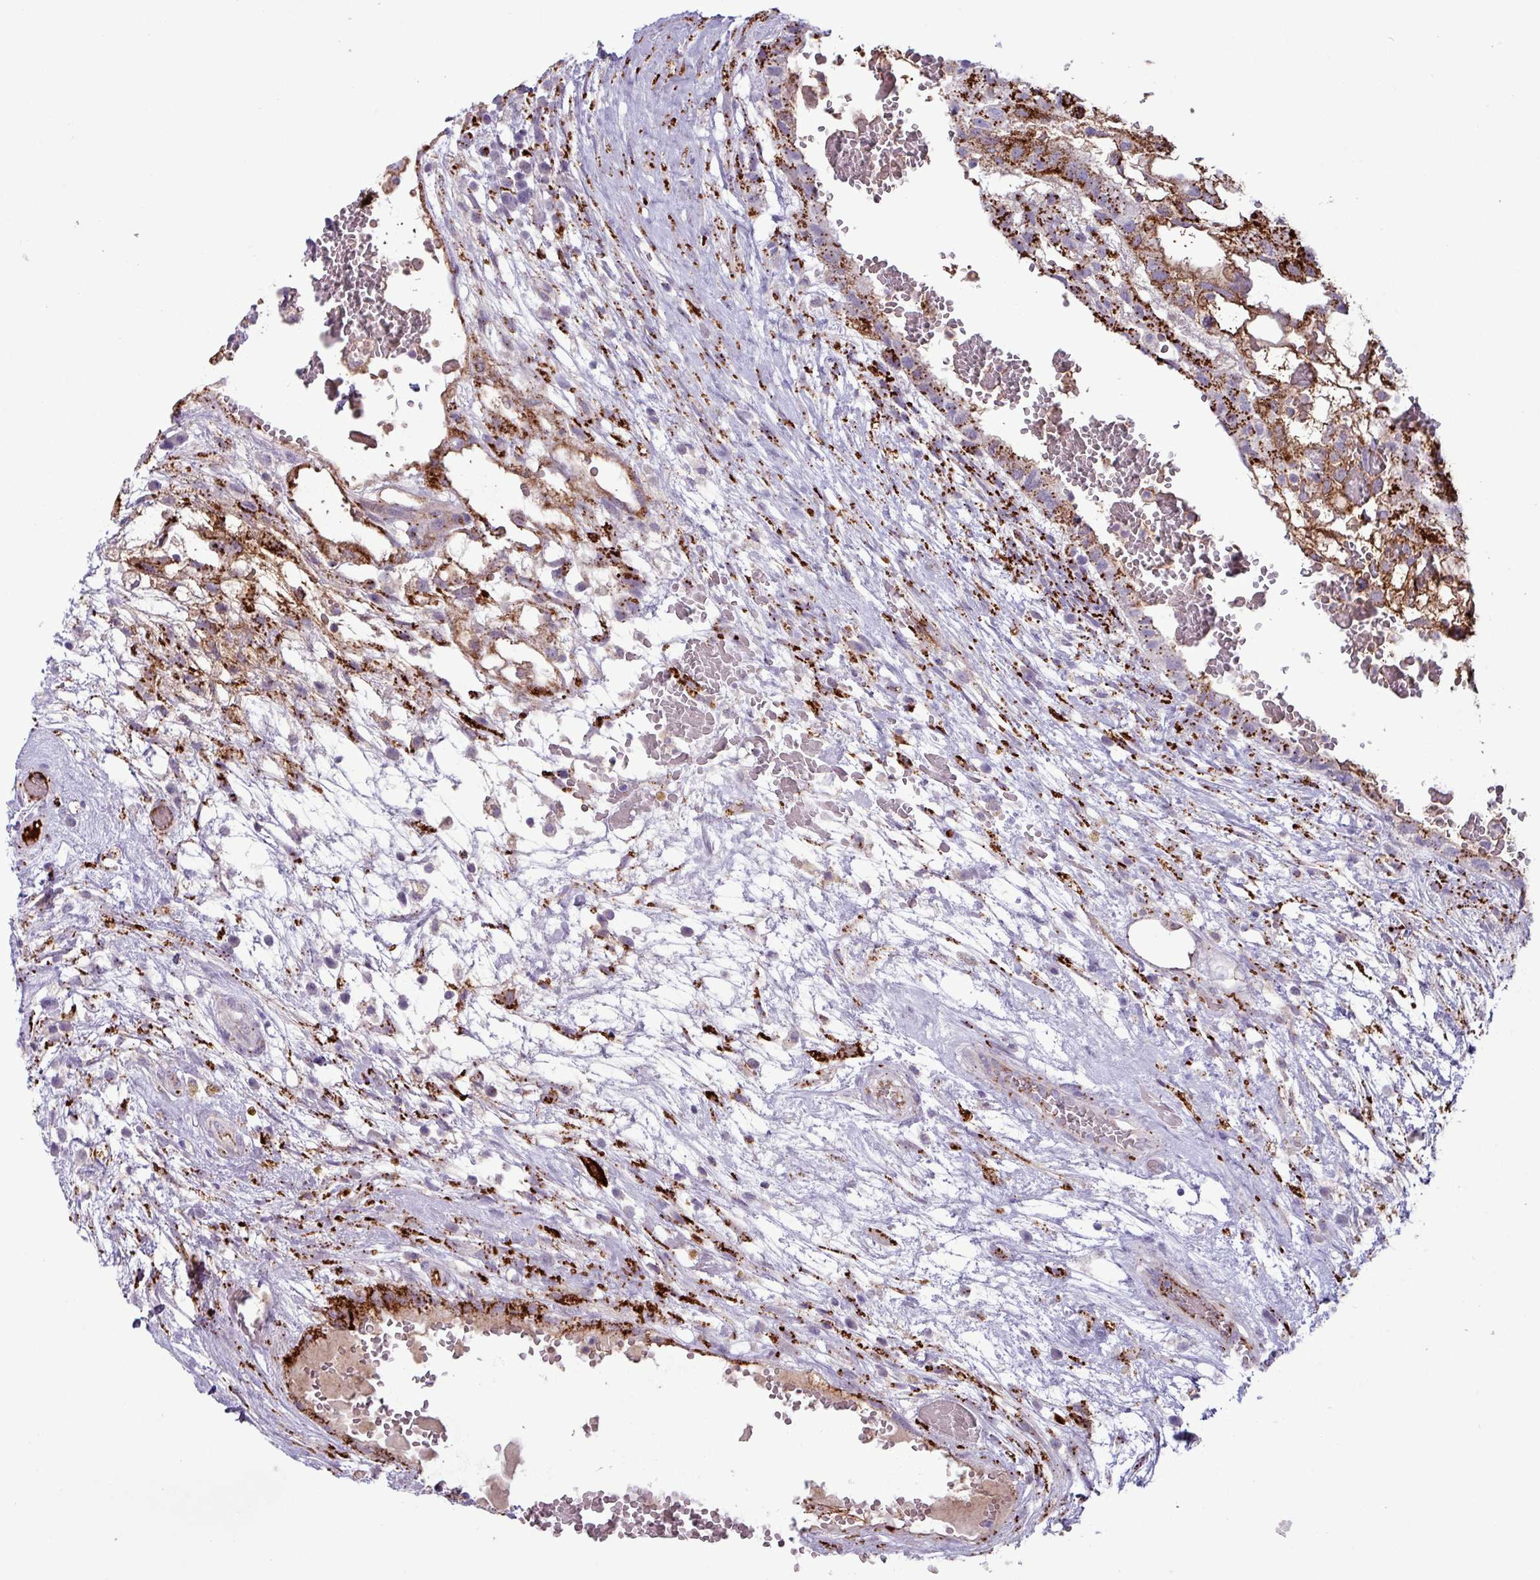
{"staining": {"intensity": "strong", "quantity": ">75%", "location": "cytoplasmic/membranous"}, "tissue": "testis cancer", "cell_type": "Tumor cells", "image_type": "cancer", "snomed": [{"axis": "morphology", "description": "Normal tissue, NOS"}, {"axis": "morphology", "description": "Carcinoma, Embryonal, NOS"}, {"axis": "topography", "description": "Testis"}], "caption": "A high amount of strong cytoplasmic/membranous positivity is present in approximately >75% of tumor cells in testis cancer (embryonal carcinoma) tissue.", "gene": "PLIN2", "patient": {"sex": "male", "age": 32}}